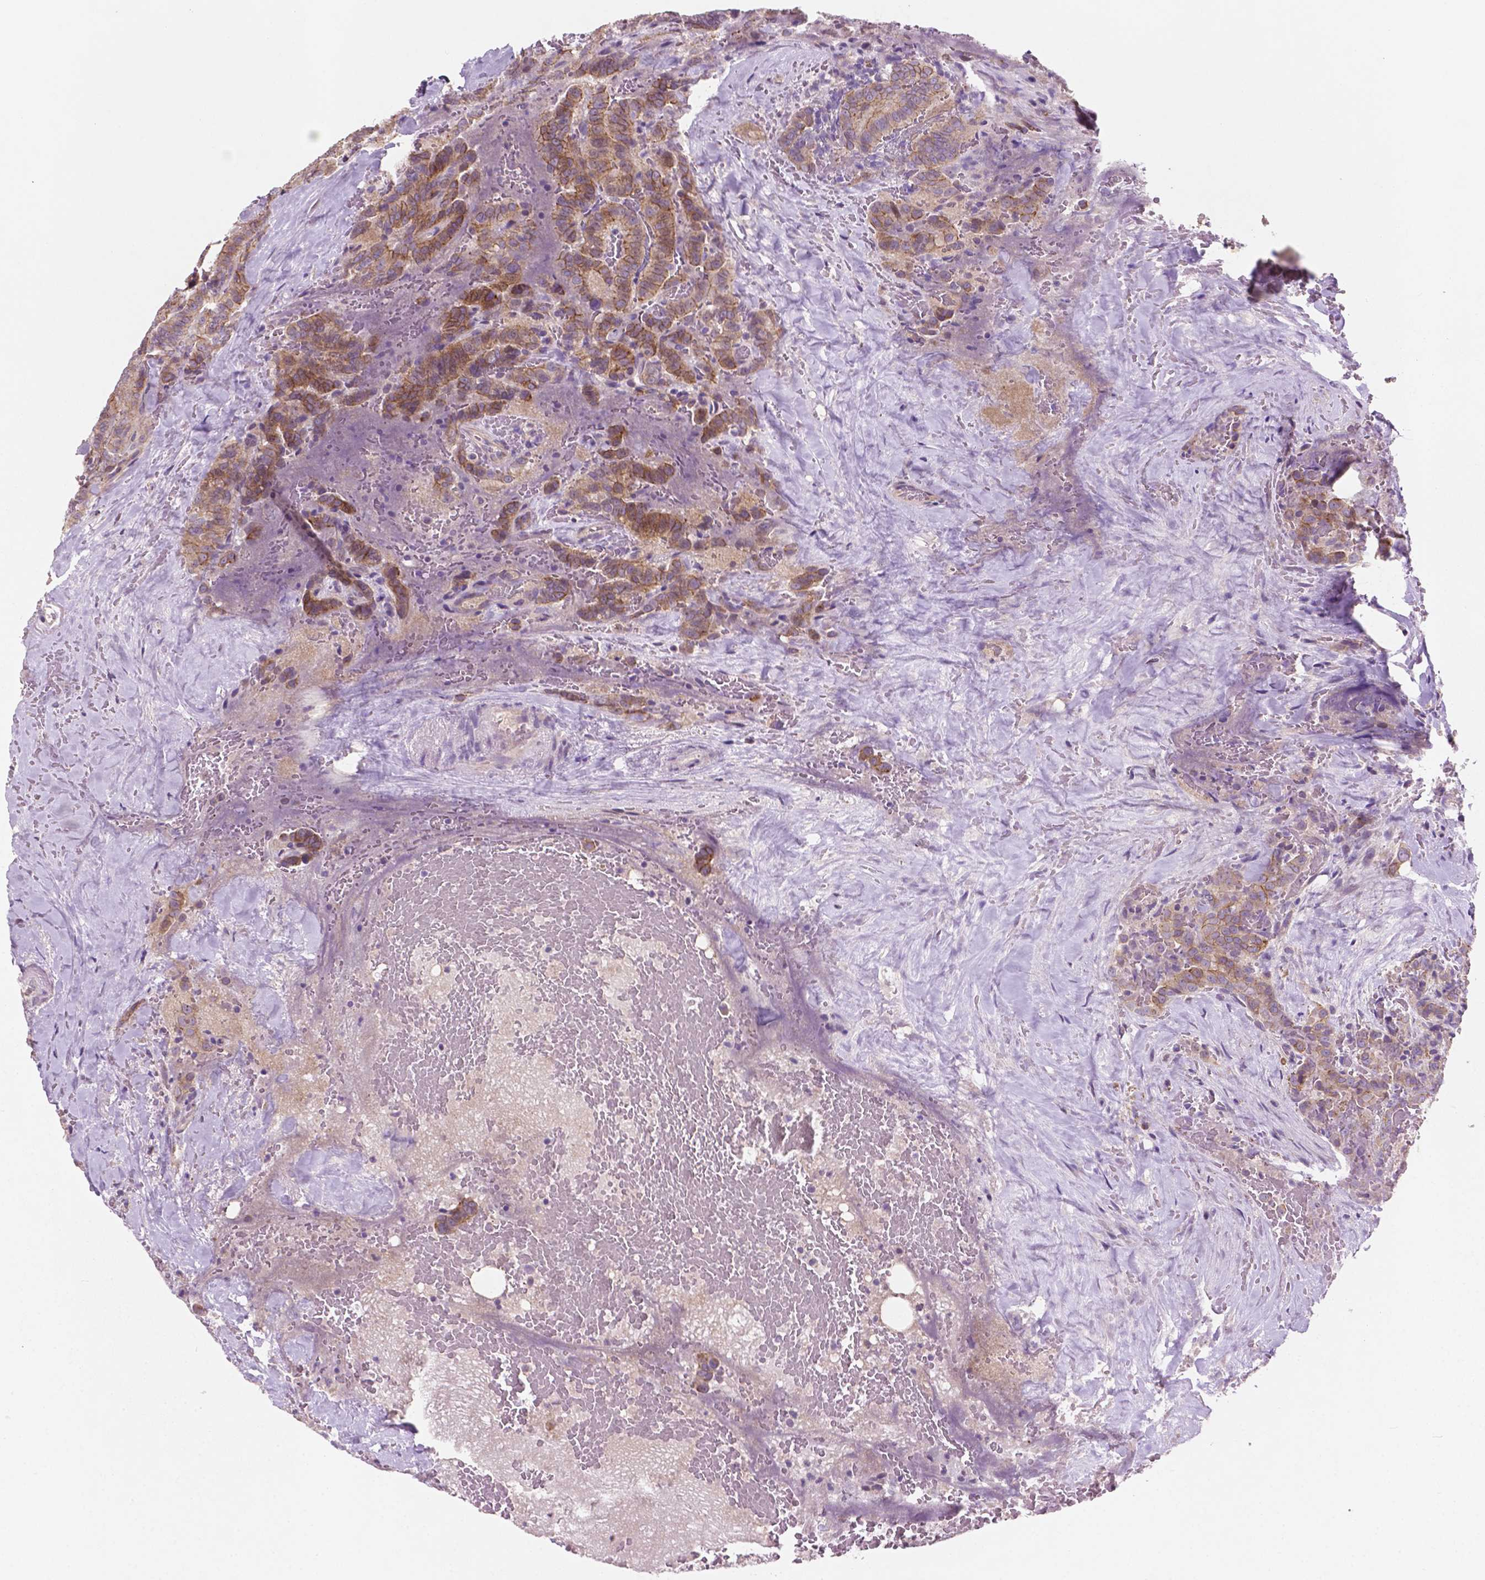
{"staining": {"intensity": "moderate", "quantity": ">75%", "location": "cytoplasmic/membranous"}, "tissue": "thyroid cancer", "cell_type": "Tumor cells", "image_type": "cancer", "snomed": [{"axis": "morphology", "description": "Papillary adenocarcinoma, NOS"}, {"axis": "topography", "description": "Thyroid gland"}], "caption": "Protein positivity by immunohistochemistry reveals moderate cytoplasmic/membranous expression in approximately >75% of tumor cells in papillary adenocarcinoma (thyroid).", "gene": "LRP1B", "patient": {"sex": "male", "age": 61}}